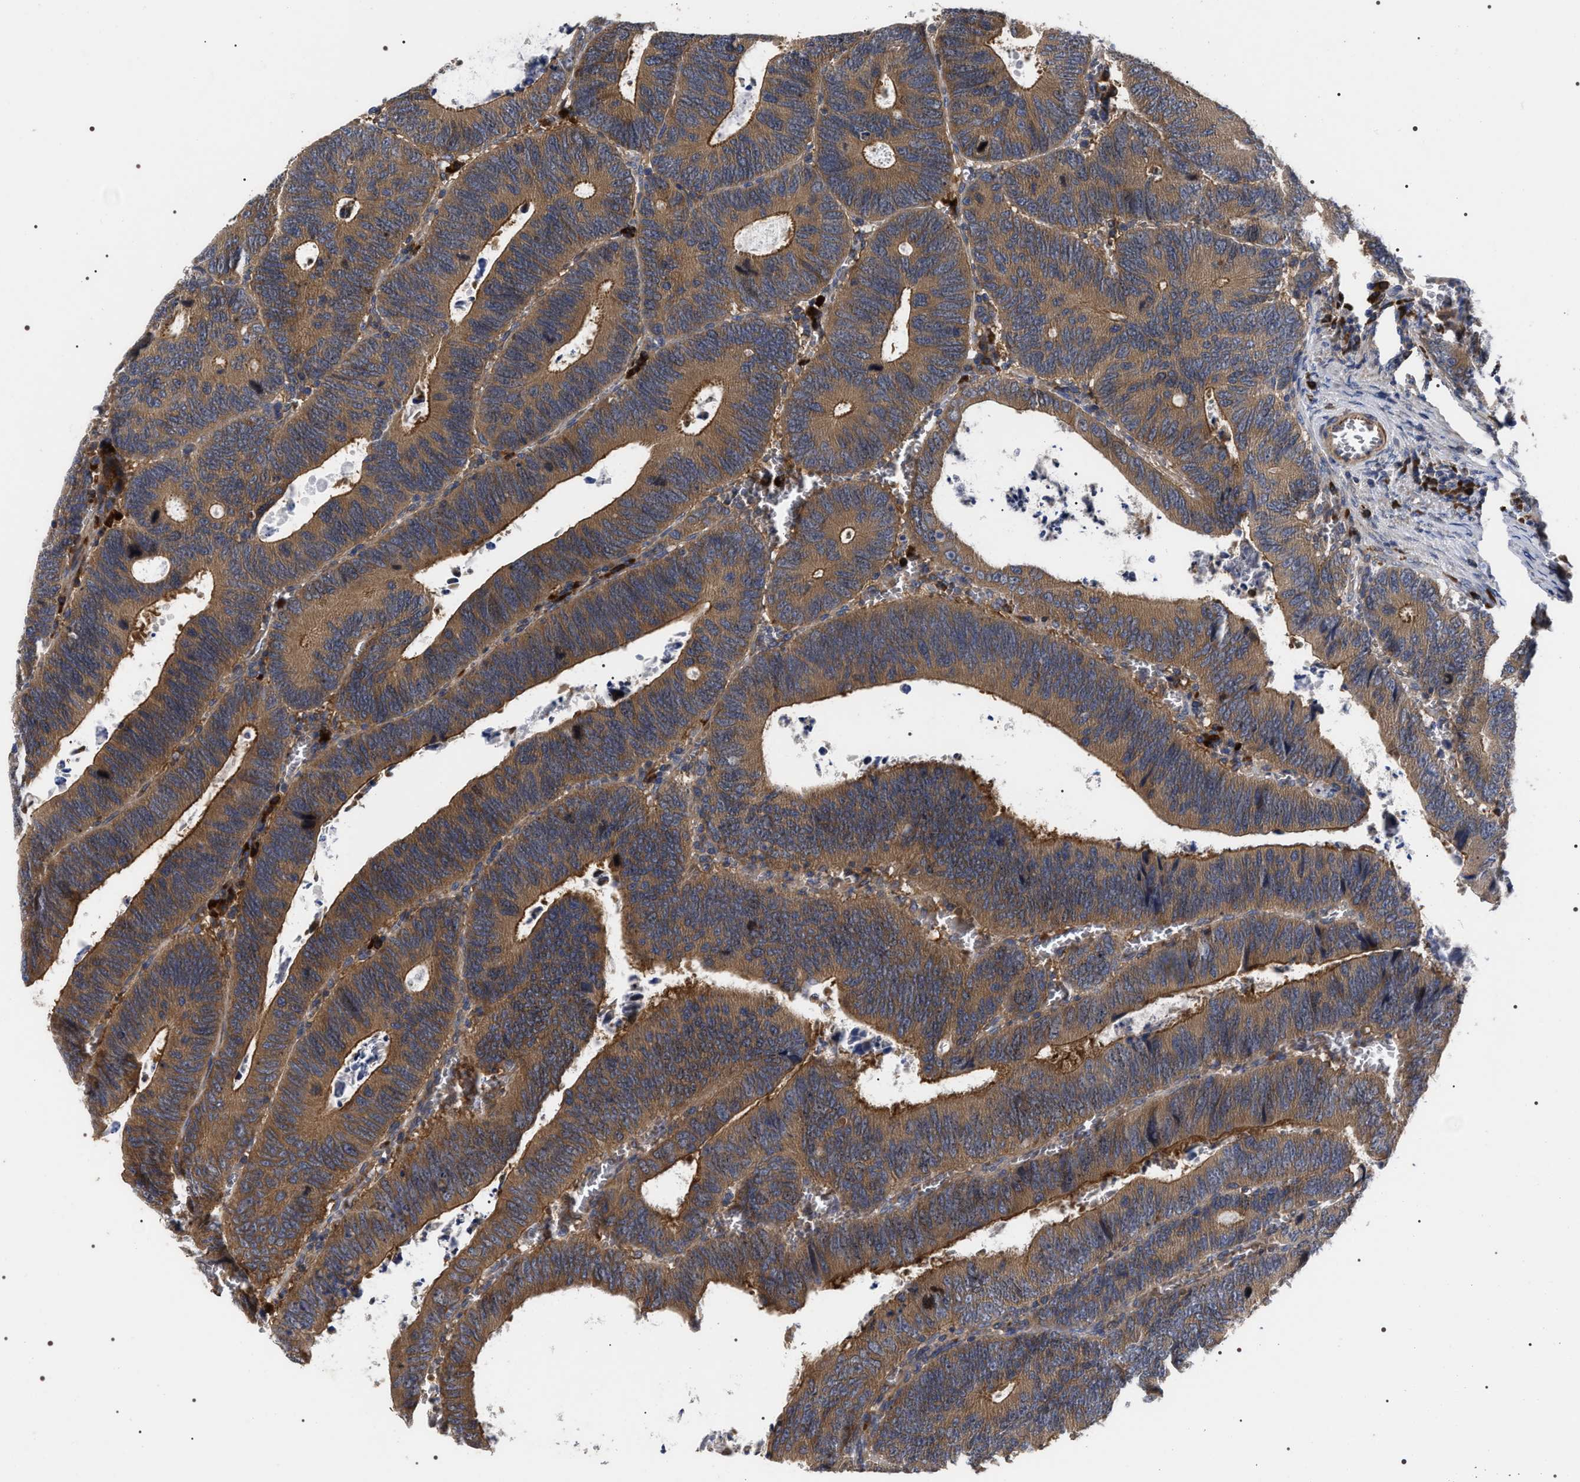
{"staining": {"intensity": "moderate", "quantity": ">75%", "location": "cytoplasmic/membranous"}, "tissue": "colorectal cancer", "cell_type": "Tumor cells", "image_type": "cancer", "snomed": [{"axis": "morphology", "description": "Inflammation, NOS"}, {"axis": "morphology", "description": "Adenocarcinoma, NOS"}, {"axis": "topography", "description": "Colon"}], "caption": "IHC of human colorectal adenocarcinoma reveals medium levels of moderate cytoplasmic/membranous staining in about >75% of tumor cells. Nuclei are stained in blue.", "gene": "MIS18A", "patient": {"sex": "male", "age": 72}}